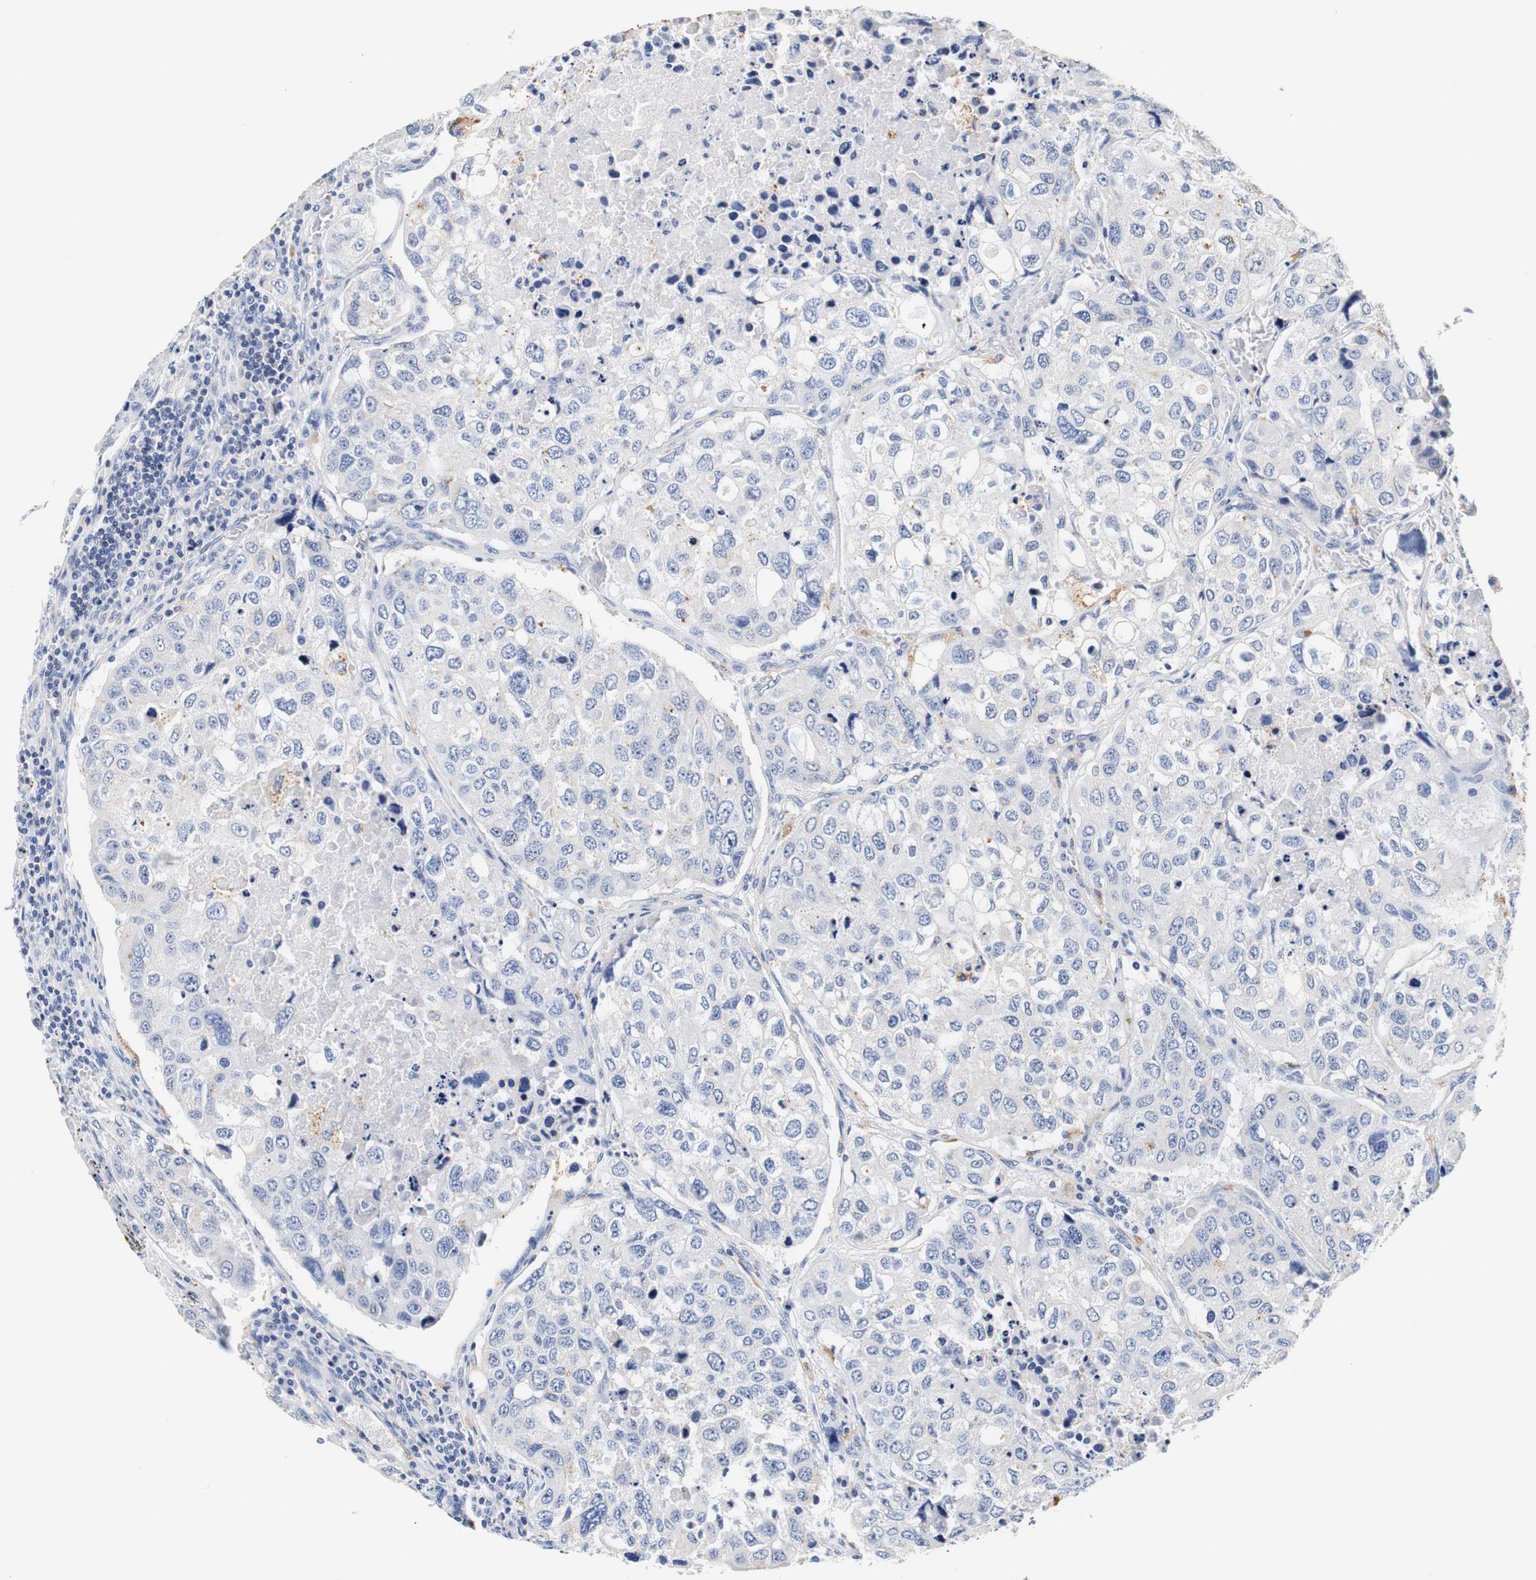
{"staining": {"intensity": "negative", "quantity": "none", "location": "none"}, "tissue": "urothelial cancer", "cell_type": "Tumor cells", "image_type": "cancer", "snomed": [{"axis": "morphology", "description": "Urothelial carcinoma, High grade"}, {"axis": "topography", "description": "Lymph node"}, {"axis": "topography", "description": "Urinary bladder"}], "caption": "High-grade urothelial carcinoma stained for a protein using immunohistochemistry exhibits no staining tumor cells.", "gene": "CAMK4", "patient": {"sex": "male", "age": 51}}